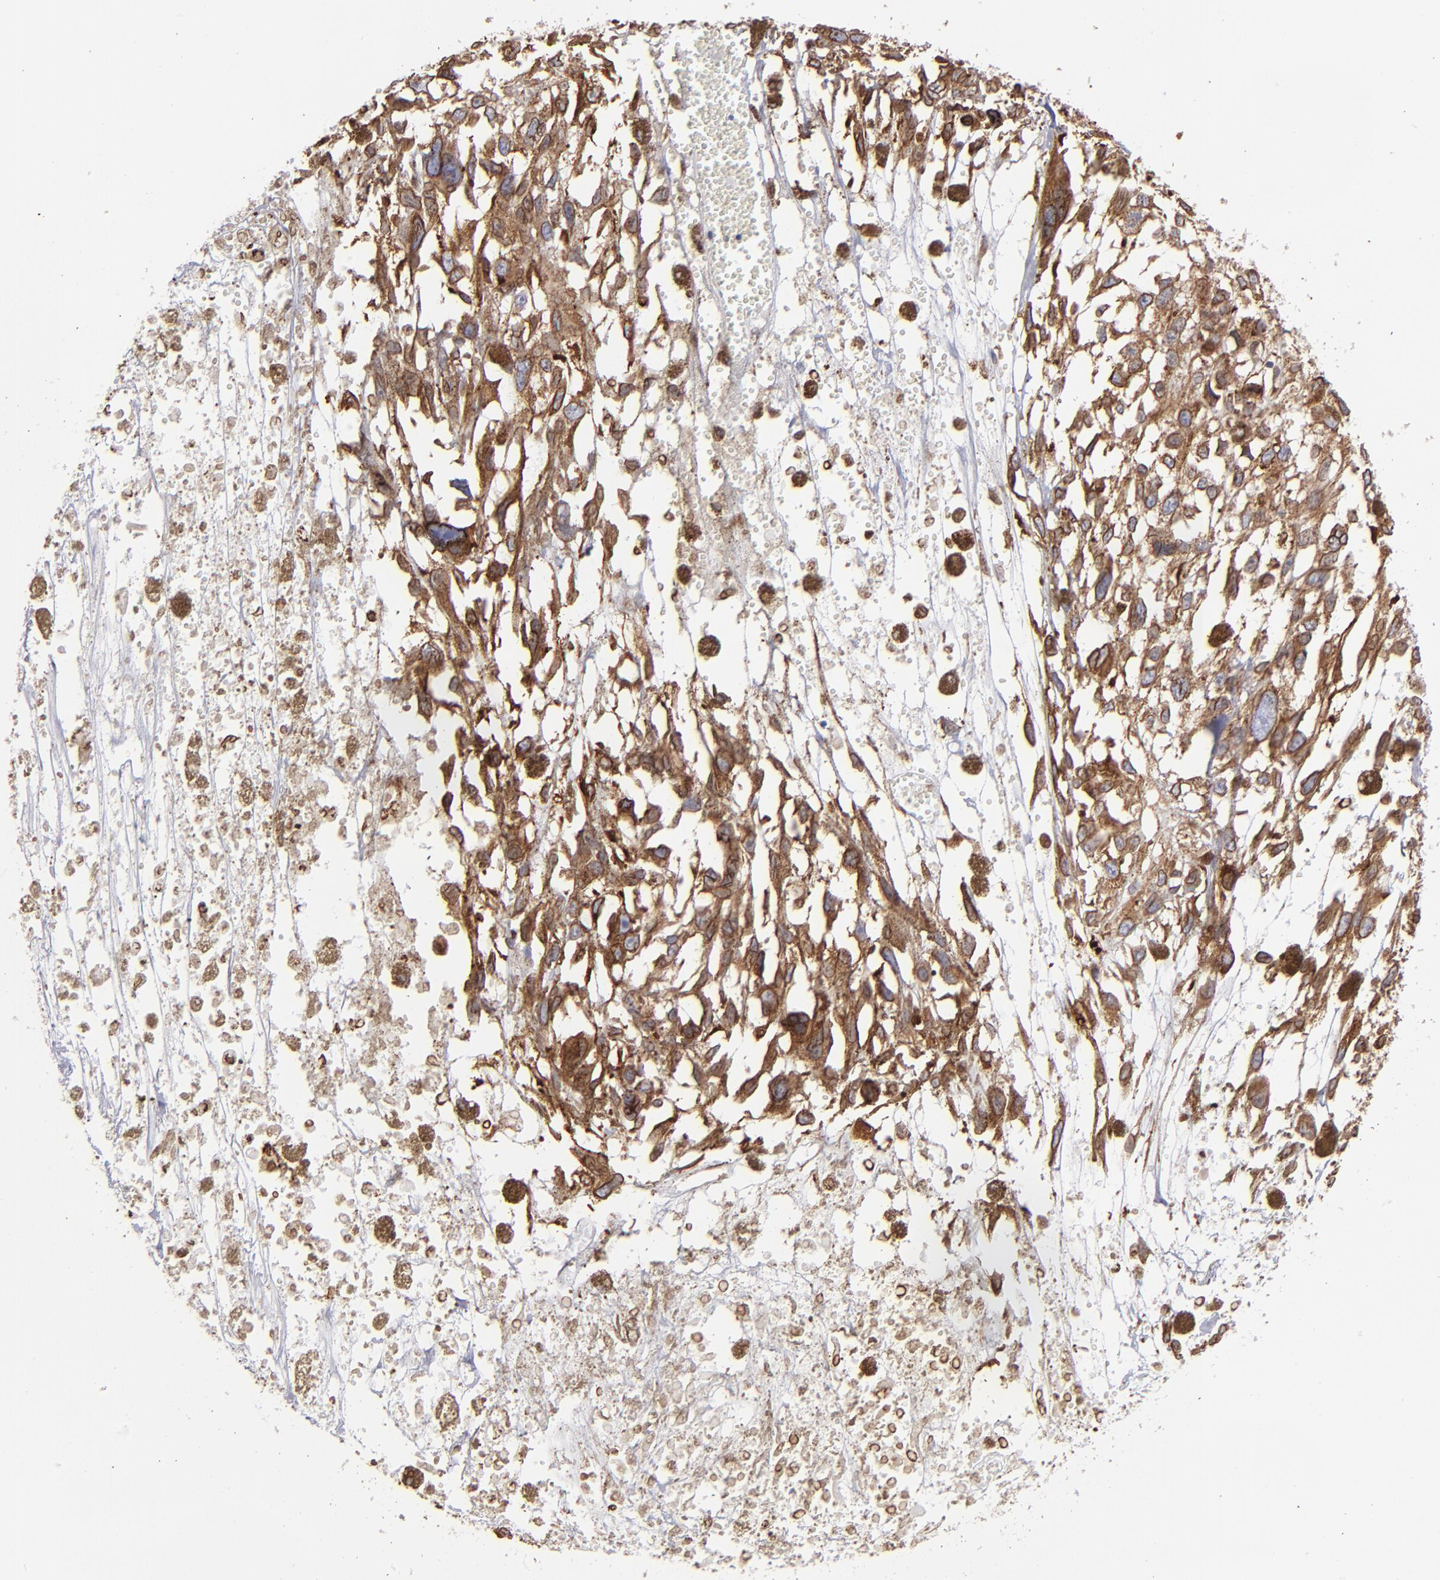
{"staining": {"intensity": "strong", "quantity": ">75%", "location": "cytoplasmic/membranous"}, "tissue": "melanoma", "cell_type": "Tumor cells", "image_type": "cancer", "snomed": [{"axis": "morphology", "description": "Malignant melanoma, Metastatic site"}, {"axis": "topography", "description": "Lymph node"}], "caption": "Human melanoma stained with a protein marker displays strong staining in tumor cells.", "gene": "TMX1", "patient": {"sex": "male", "age": 59}}